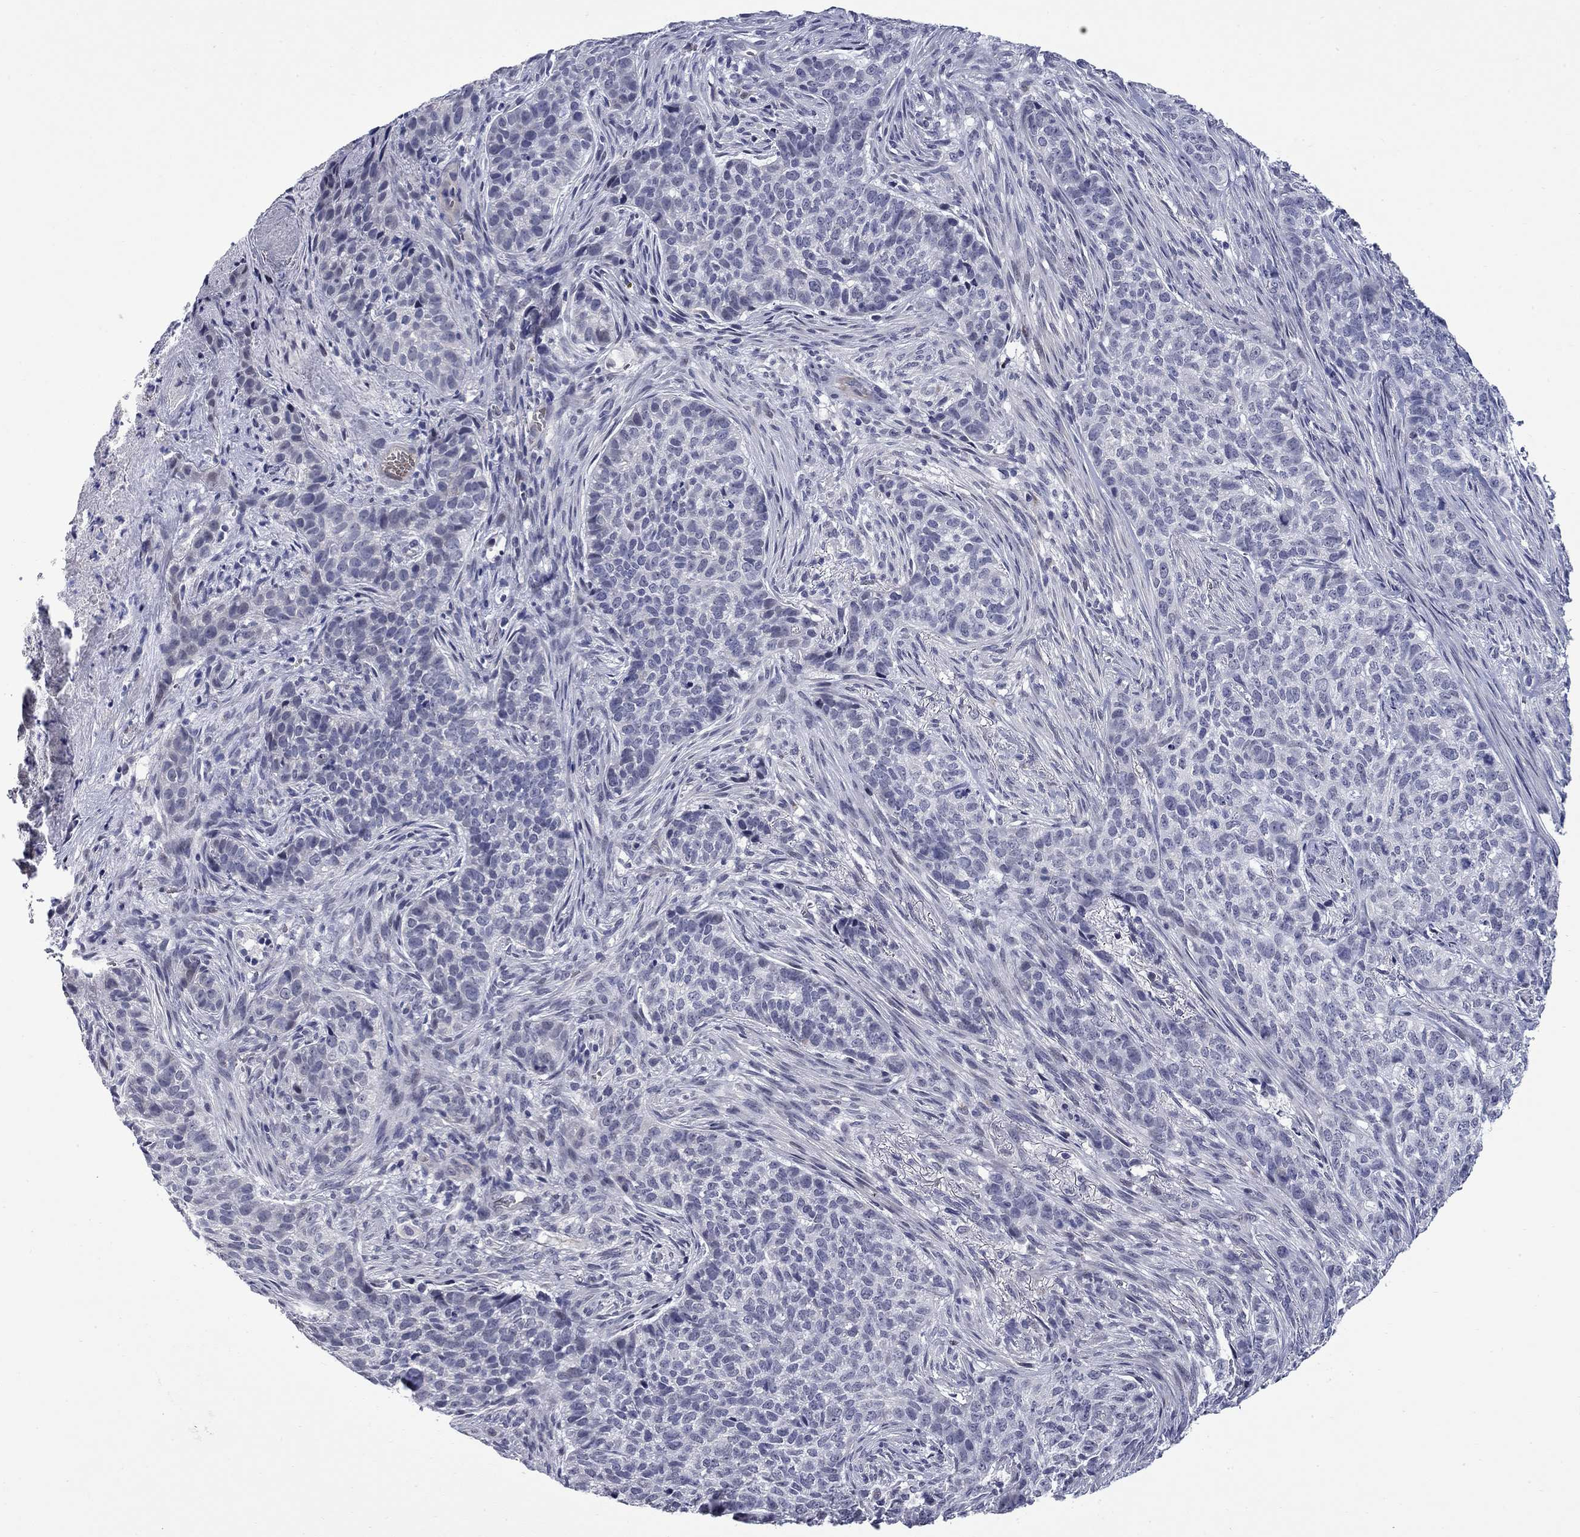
{"staining": {"intensity": "negative", "quantity": "none", "location": "none"}, "tissue": "skin cancer", "cell_type": "Tumor cells", "image_type": "cancer", "snomed": [{"axis": "morphology", "description": "Basal cell carcinoma"}, {"axis": "topography", "description": "Skin"}], "caption": "A micrograph of human skin cancer (basal cell carcinoma) is negative for staining in tumor cells. The staining is performed using DAB (3,3'-diaminobenzidine) brown chromogen with nuclei counter-stained in using hematoxylin.", "gene": "HTR4", "patient": {"sex": "female", "age": 69}}